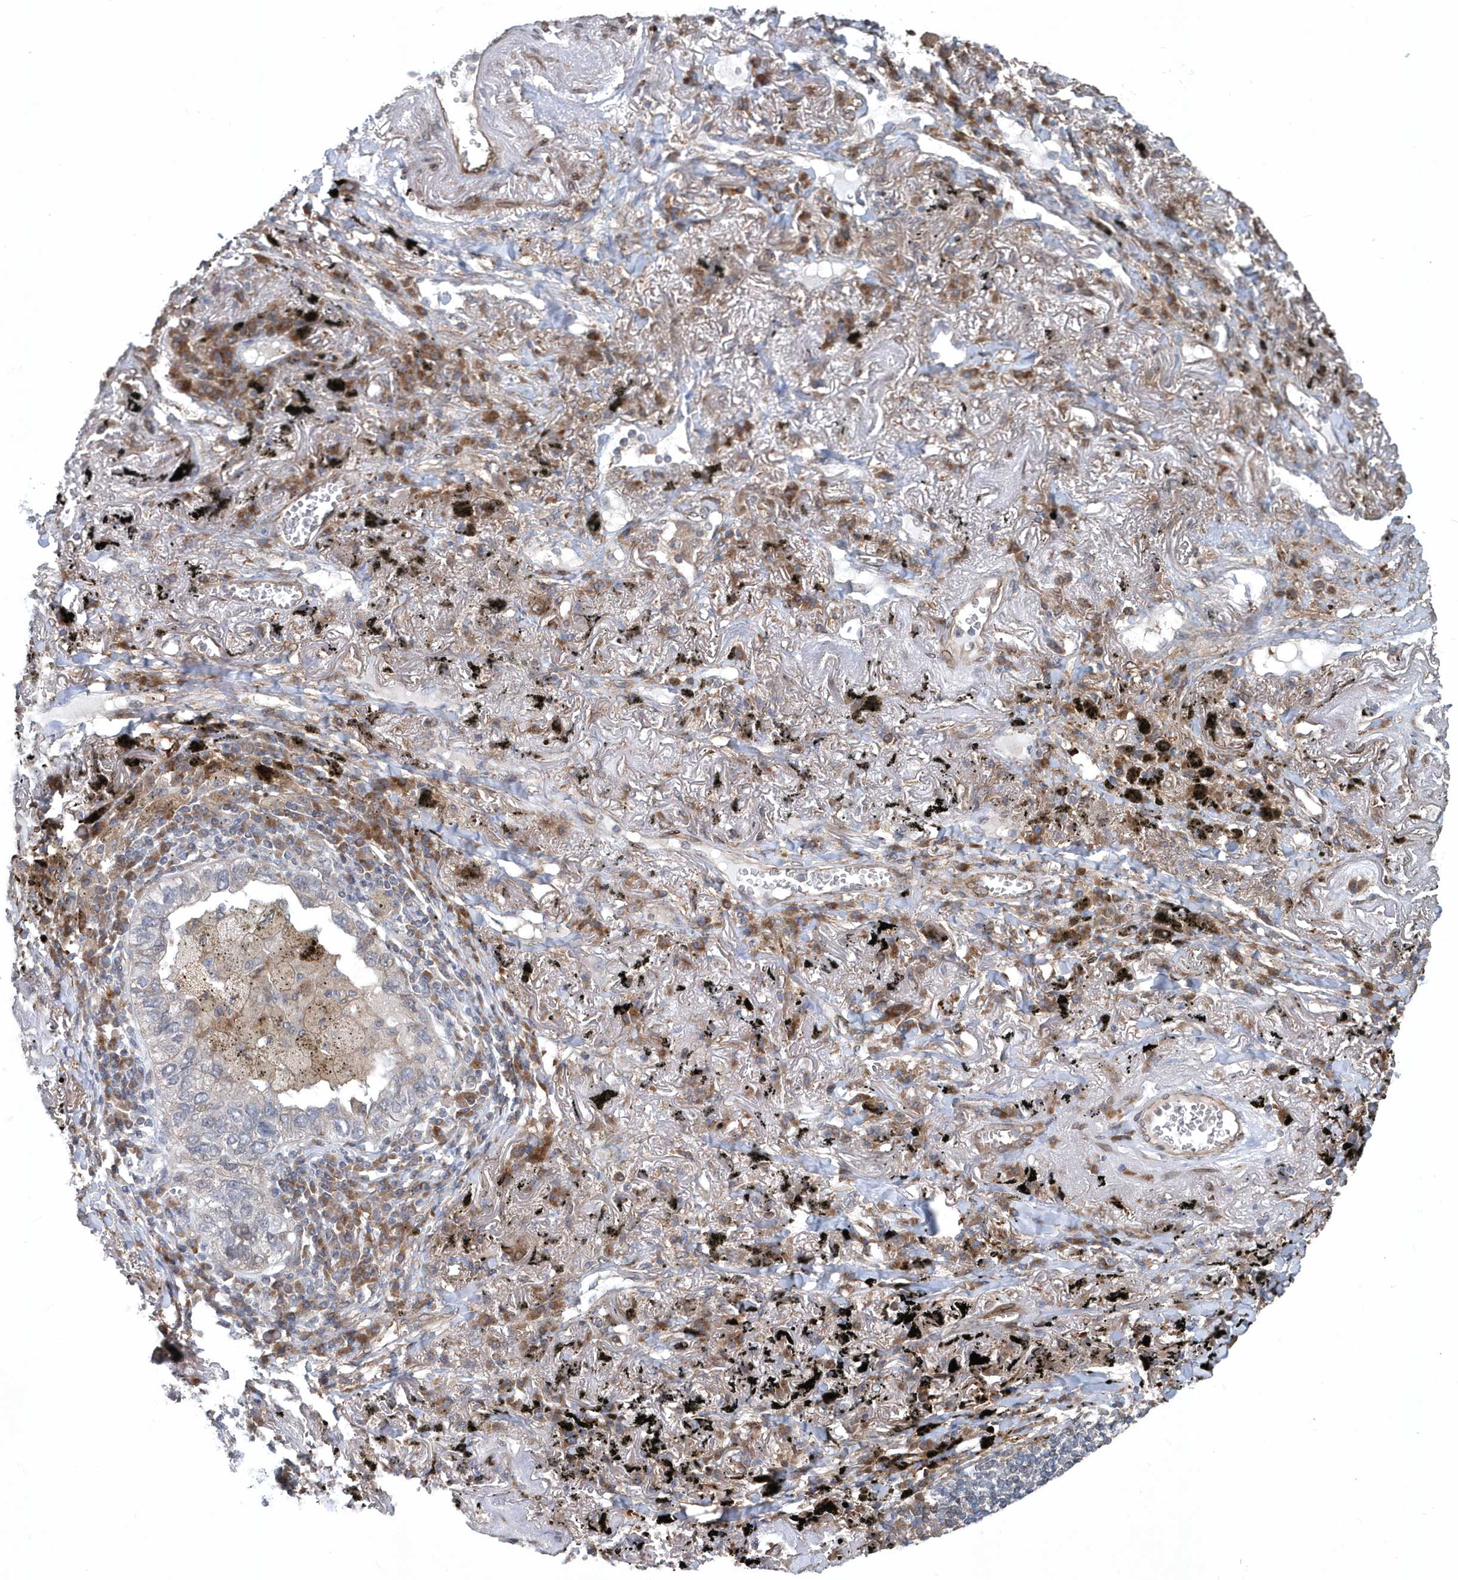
{"staining": {"intensity": "negative", "quantity": "none", "location": "none"}, "tissue": "lung cancer", "cell_type": "Tumor cells", "image_type": "cancer", "snomed": [{"axis": "morphology", "description": "Adenocarcinoma, NOS"}, {"axis": "topography", "description": "Lung"}], "caption": "Immunohistochemistry image of neoplastic tissue: lung cancer (adenocarcinoma) stained with DAB (3,3'-diaminobenzidine) exhibits no significant protein positivity in tumor cells.", "gene": "MCC", "patient": {"sex": "male", "age": 65}}